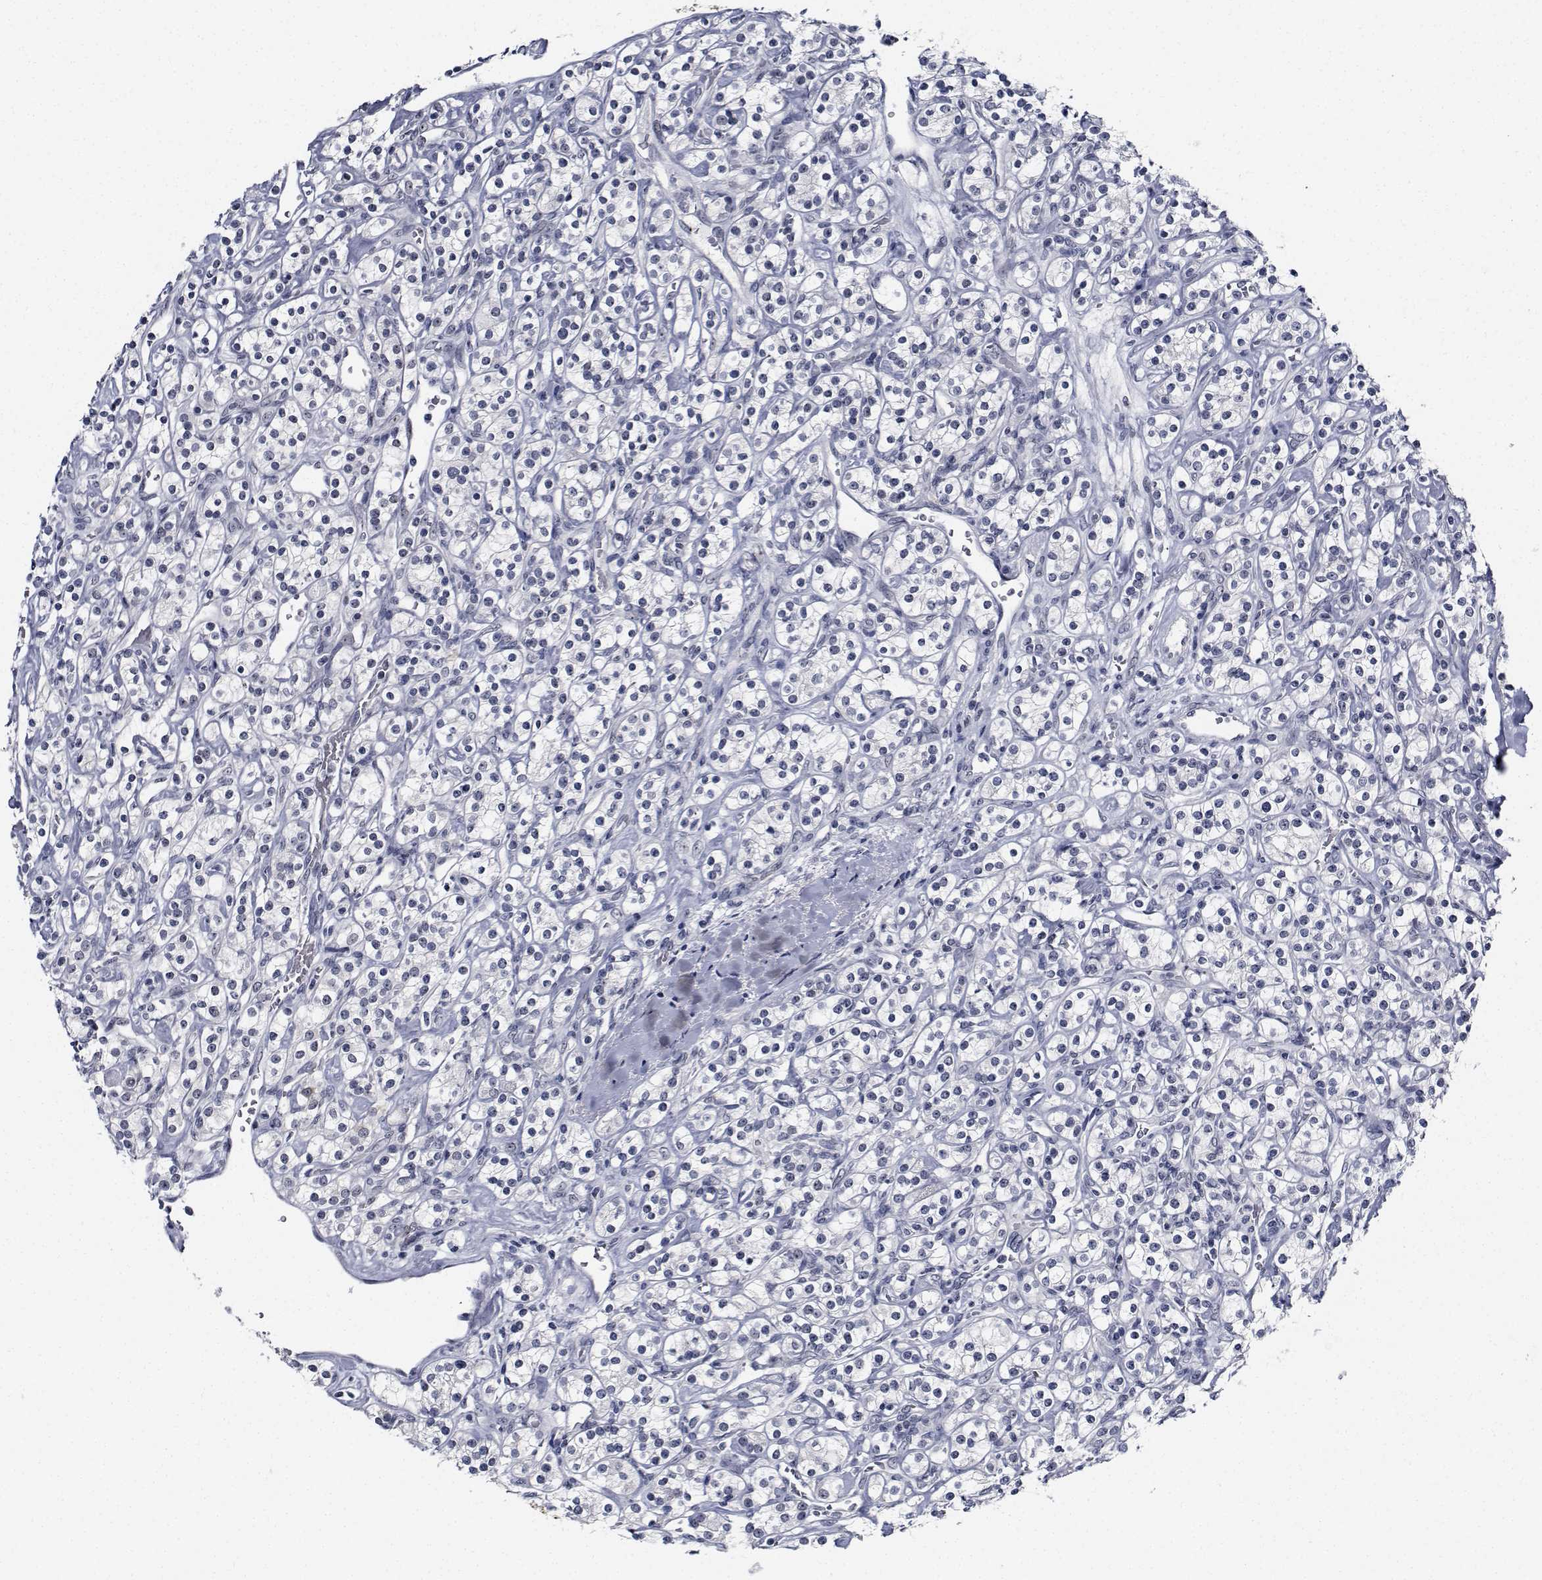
{"staining": {"intensity": "negative", "quantity": "none", "location": "none"}, "tissue": "renal cancer", "cell_type": "Tumor cells", "image_type": "cancer", "snomed": [{"axis": "morphology", "description": "Adenocarcinoma, NOS"}, {"axis": "topography", "description": "Kidney"}], "caption": "DAB (3,3'-diaminobenzidine) immunohistochemical staining of renal cancer exhibits no significant expression in tumor cells.", "gene": "NVL", "patient": {"sex": "male", "age": 77}}